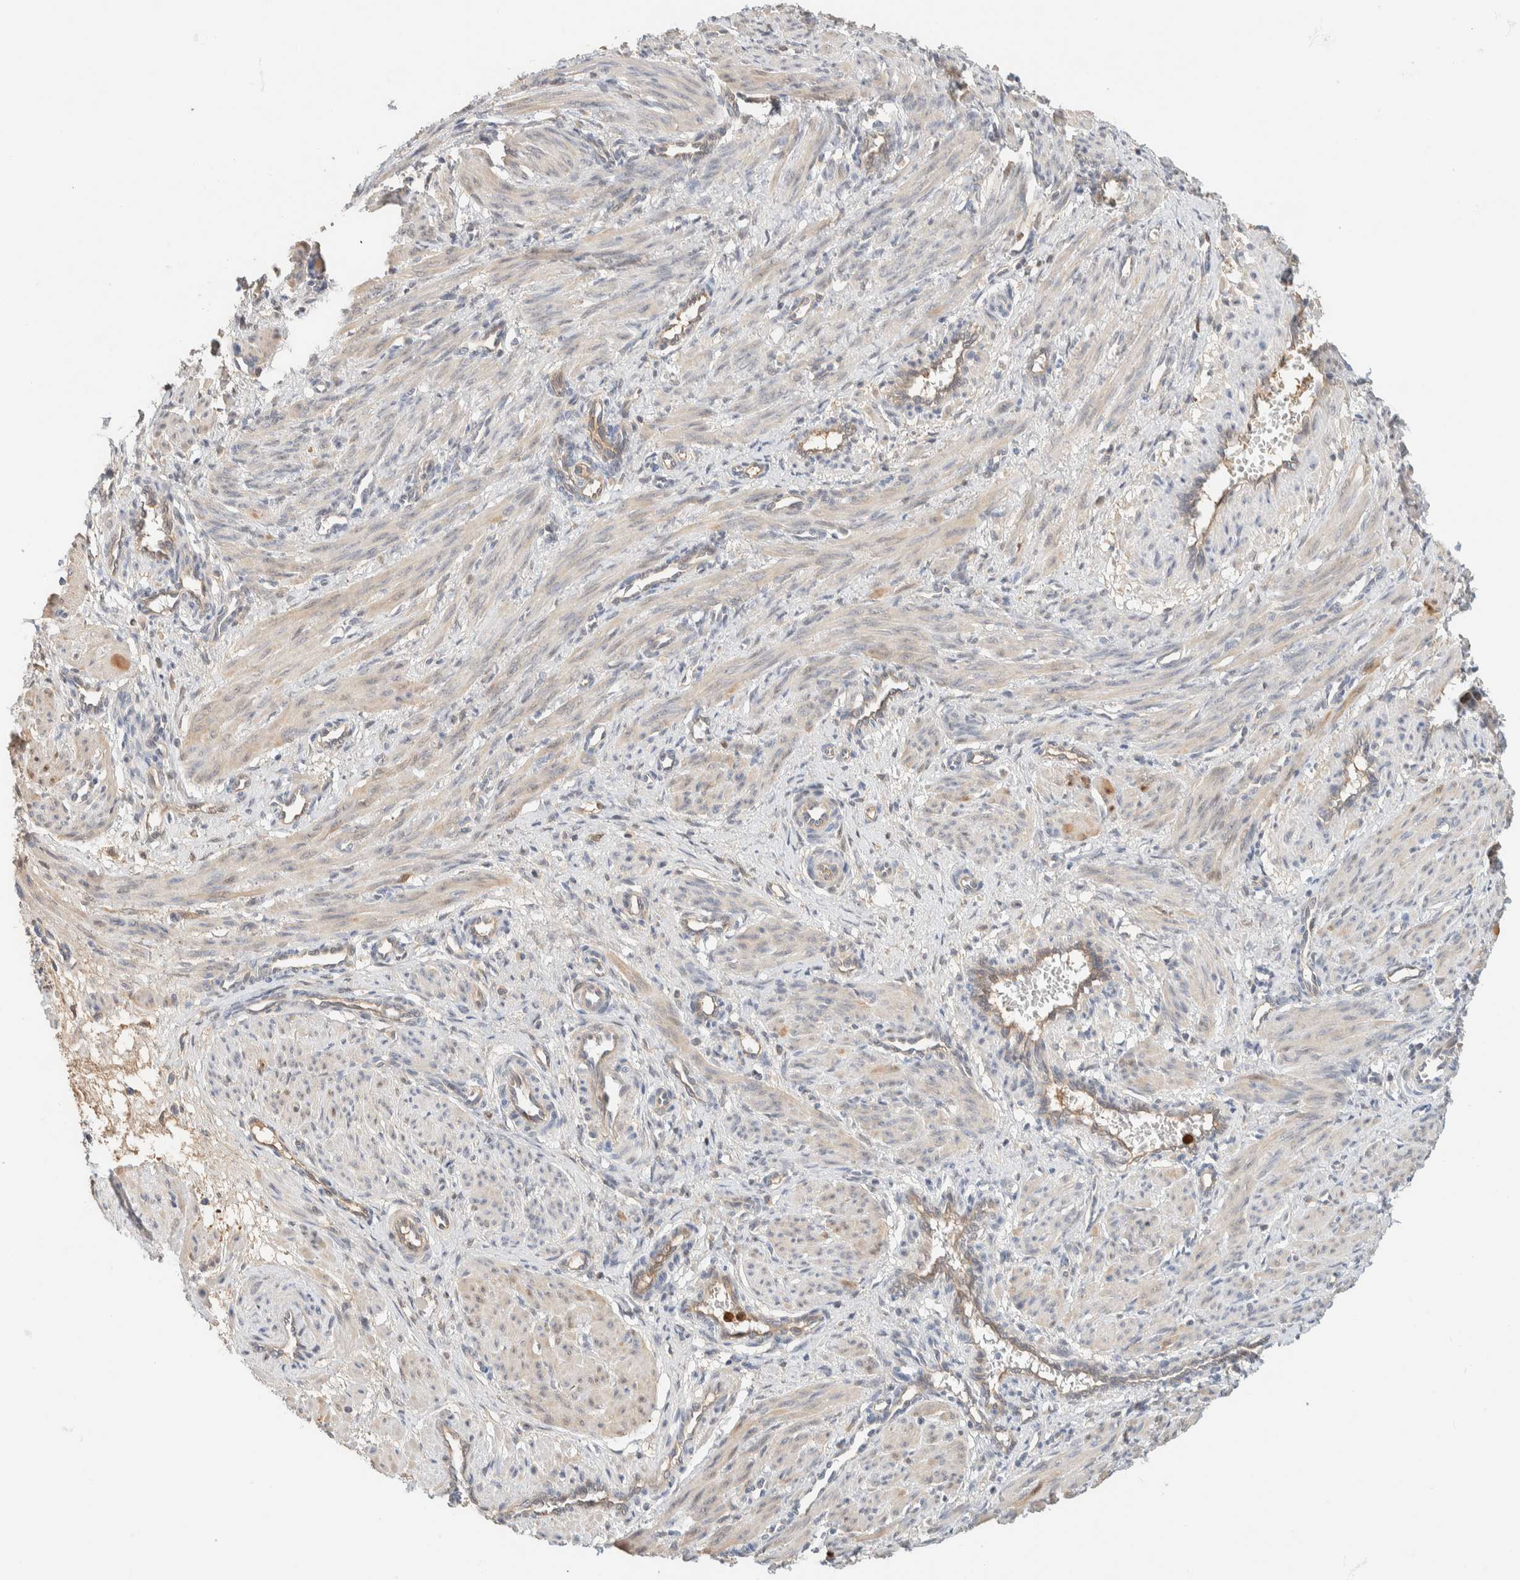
{"staining": {"intensity": "negative", "quantity": "none", "location": "none"}, "tissue": "smooth muscle", "cell_type": "Smooth muscle cells", "image_type": "normal", "snomed": [{"axis": "morphology", "description": "Normal tissue, NOS"}, {"axis": "topography", "description": "Endometrium"}], "caption": "Smooth muscle stained for a protein using immunohistochemistry displays no staining smooth muscle cells.", "gene": "SETD4", "patient": {"sex": "female", "age": 33}}